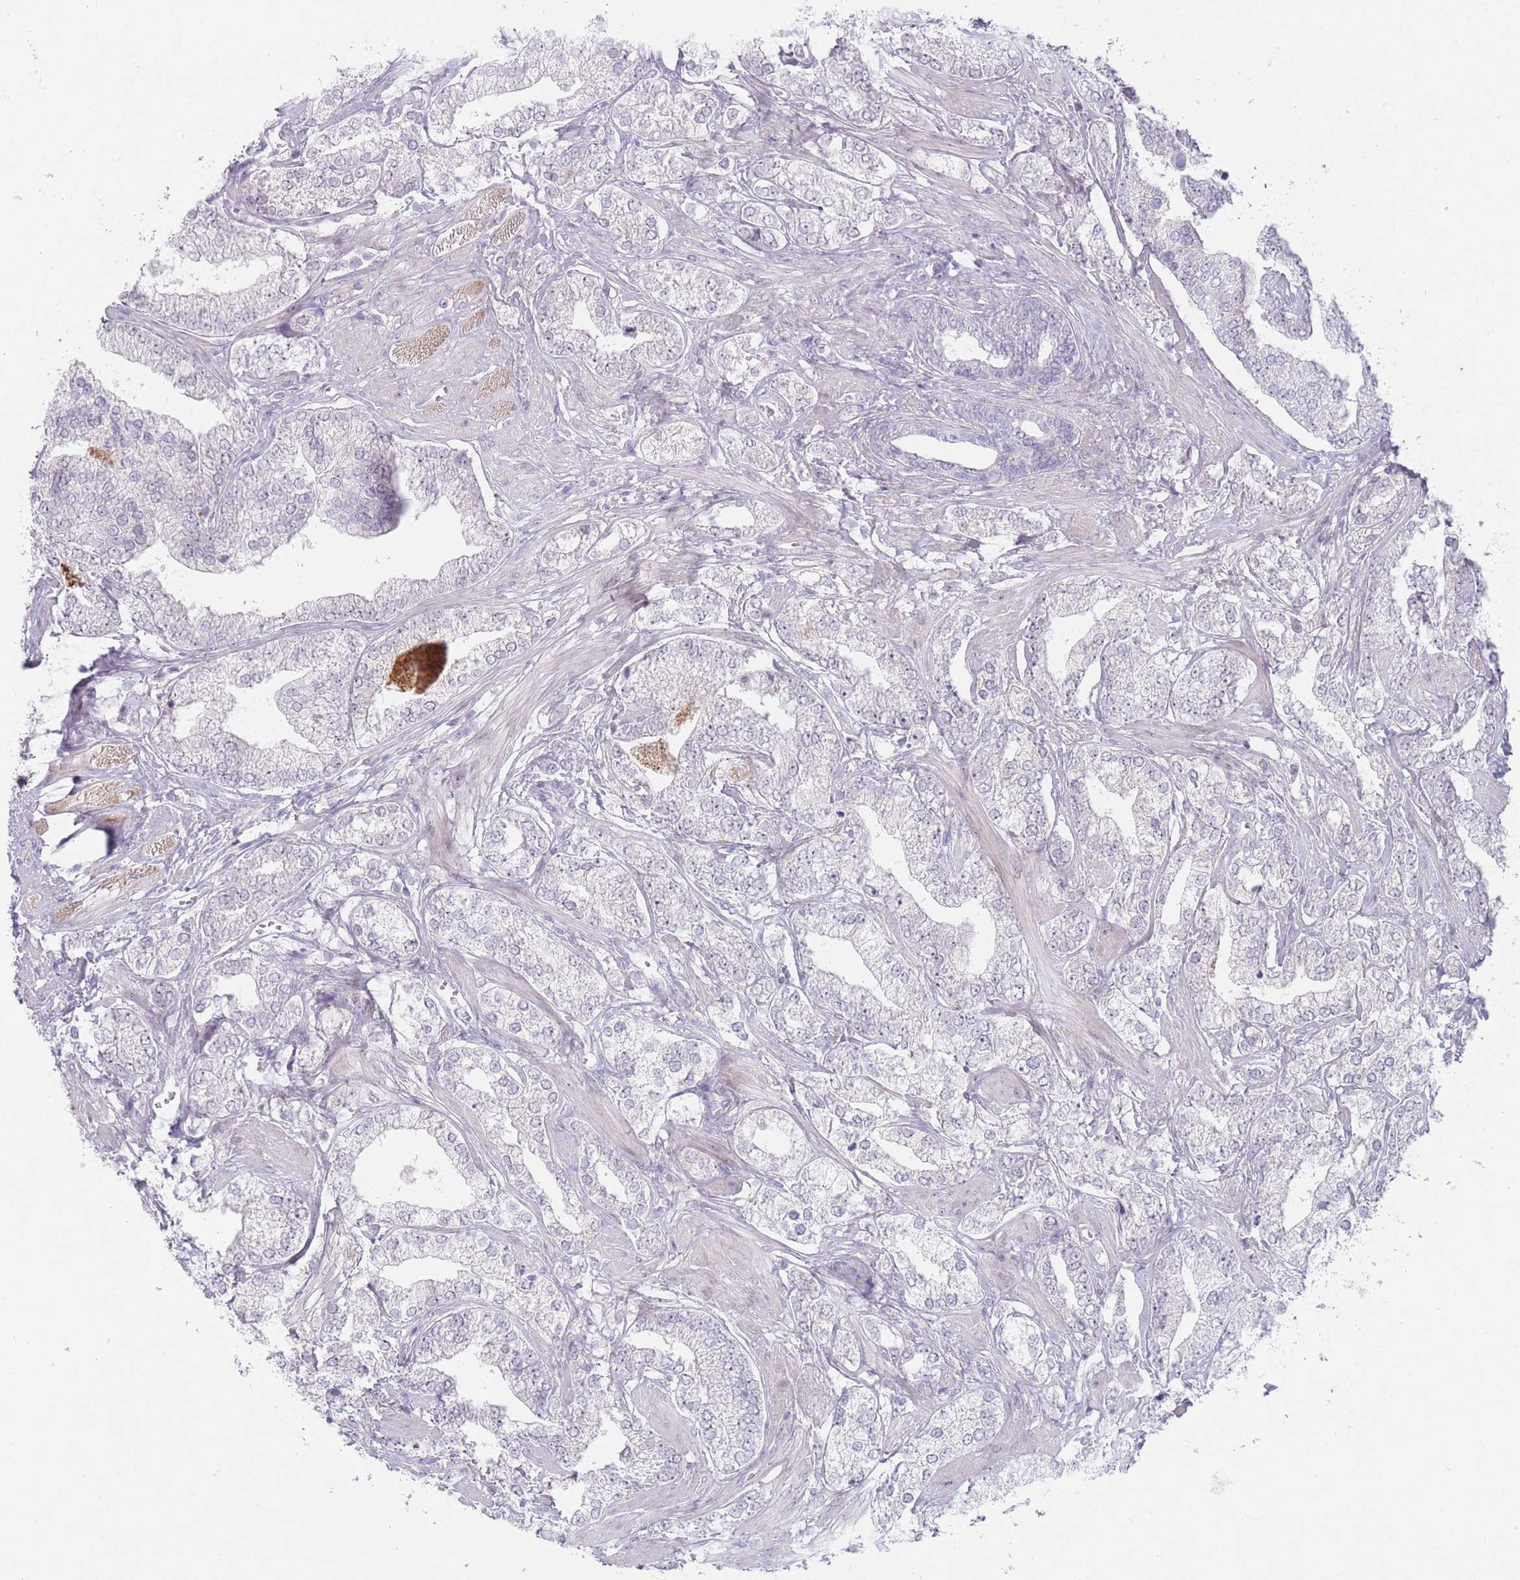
{"staining": {"intensity": "negative", "quantity": "none", "location": "none"}, "tissue": "prostate cancer", "cell_type": "Tumor cells", "image_type": "cancer", "snomed": [{"axis": "morphology", "description": "Adenocarcinoma, High grade"}, {"axis": "topography", "description": "Prostate"}], "caption": "DAB (3,3'-diaminobenzidine) immunohistochemical staining of prostate cancer demonstrates no significant staining in tumor cells.", "gene": "PAIP2B", "patient": {"sex": "male", "age": 50}}